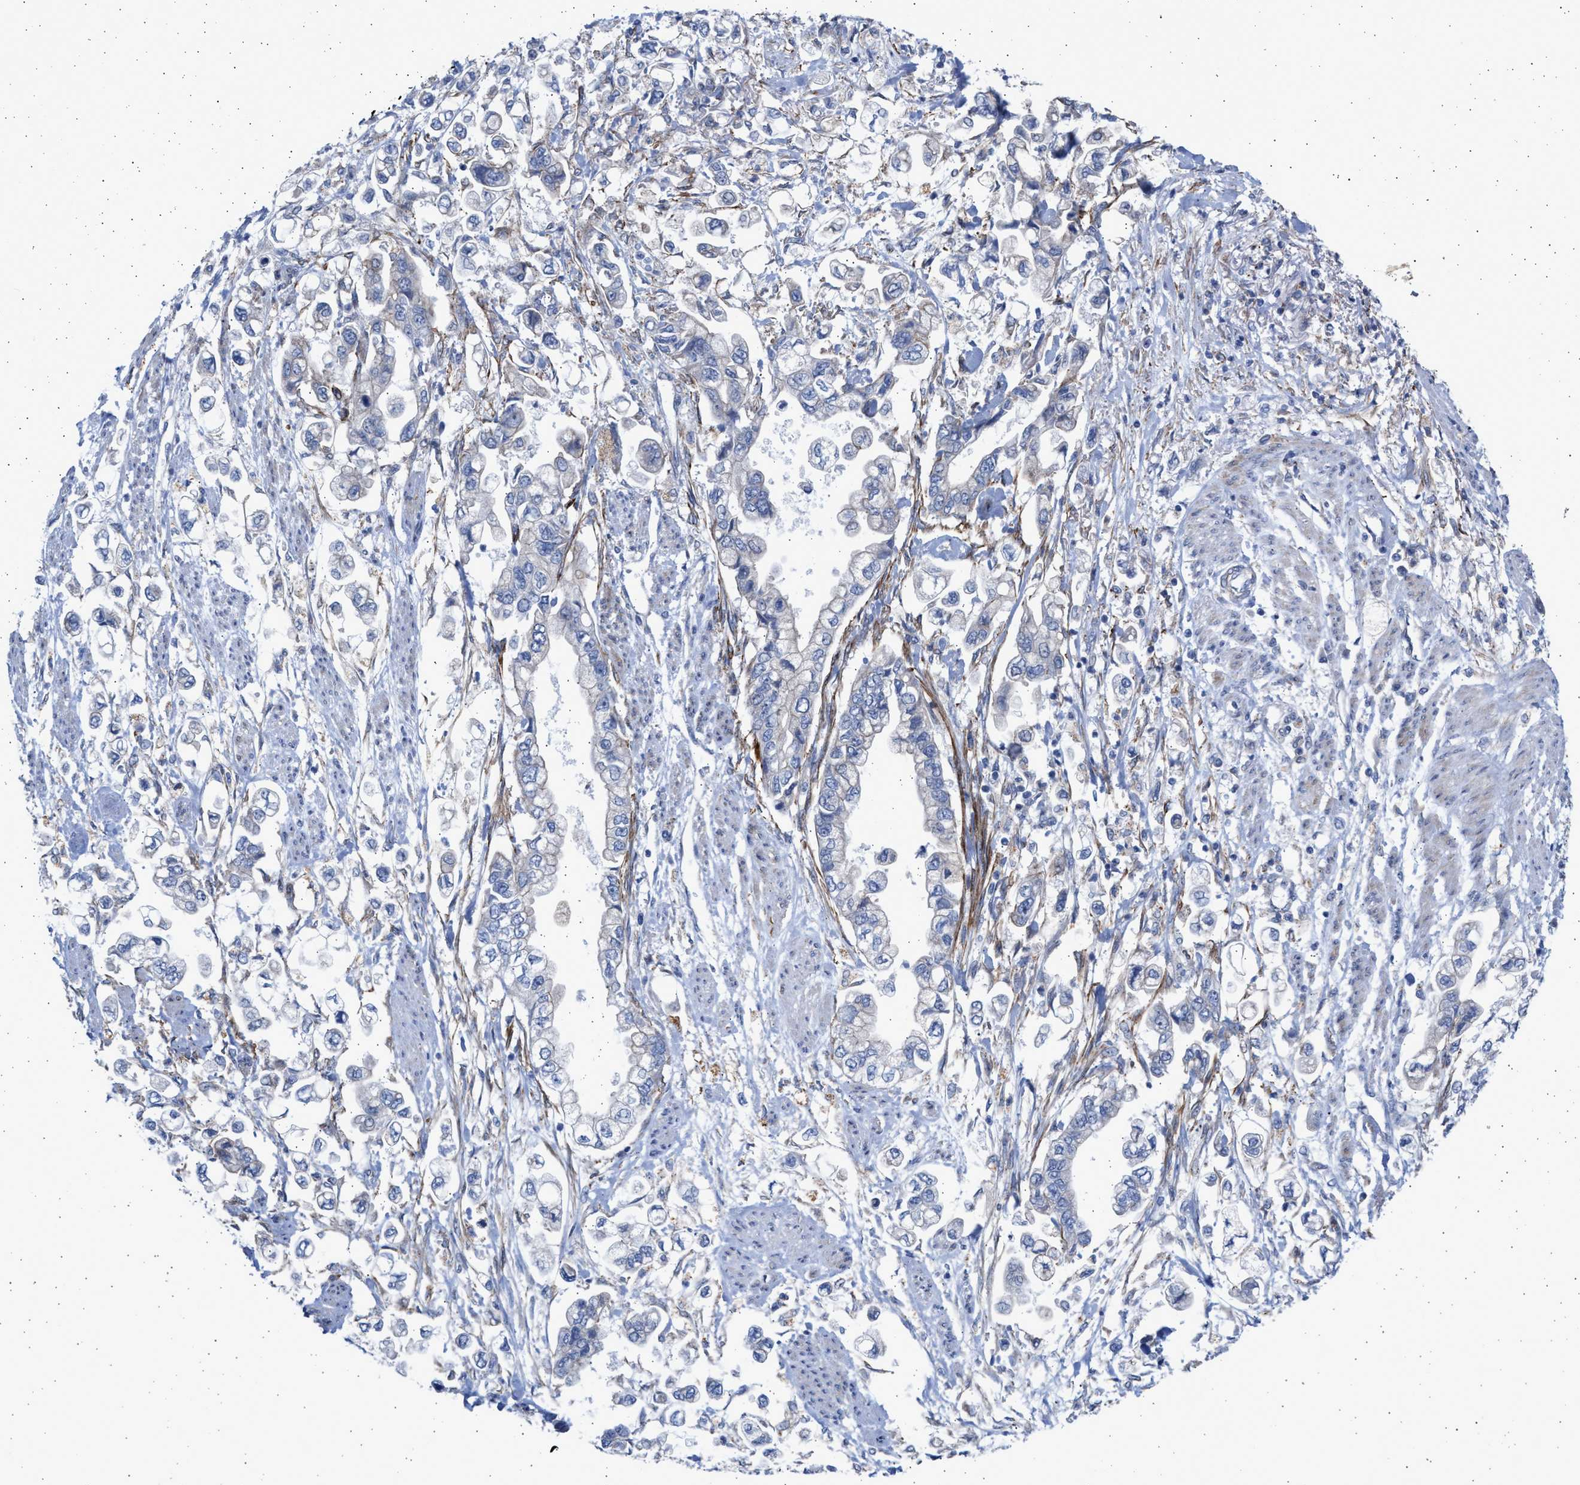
{"staining": {"intensity": "negative", "quantity": "none", "location": "none"}, "tissue": "stomach cancer", "cell_type": "Tumor cells", "image_type": "cancer", "snomed": [{"axis": "morphology", "description": "Normal tissue, NOS"}, {"axis": "morphology", "description": "Adenocarcinoma, NOS"}, {"axis": "topography", "description": "Stomach"}], "caption": "Tumor cells show no significant staining in stomach cancer.", "gene": "NBR1", "patient": {"sex": "male", "age": 62}}